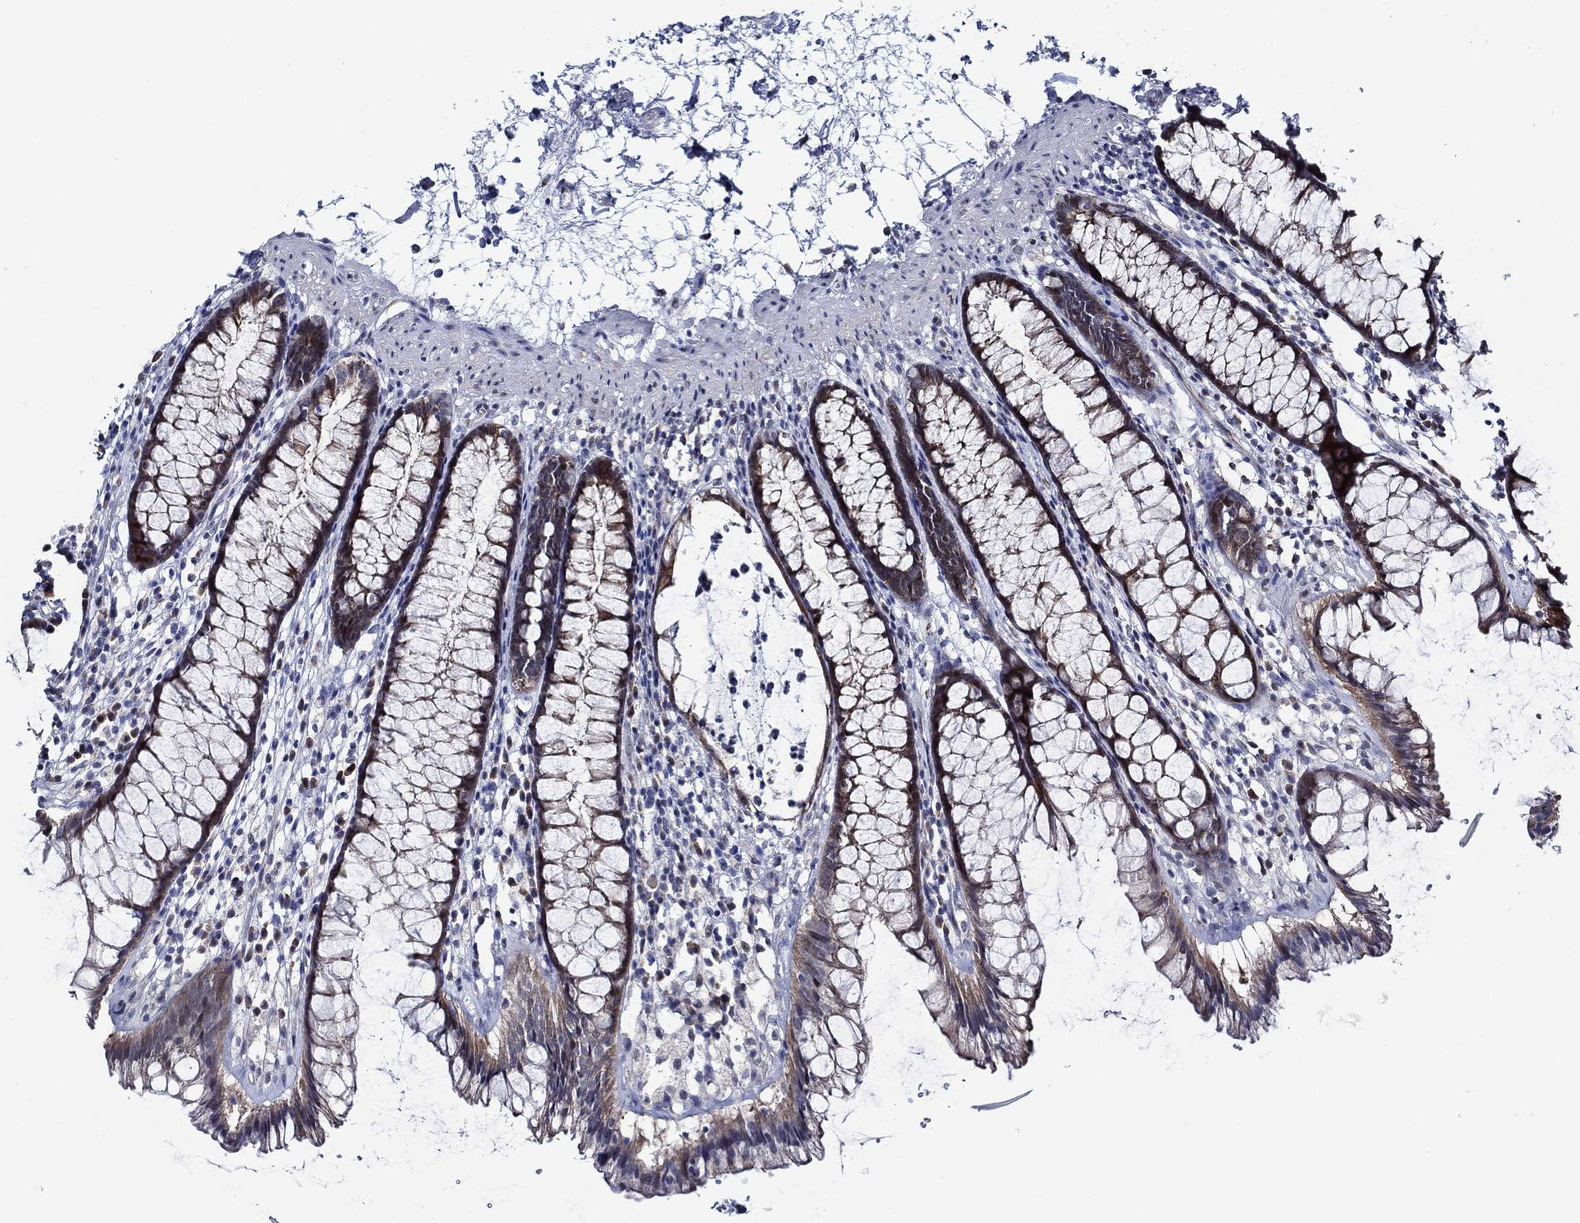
{"staining": {"intensity": "moderate", "quantity": "25%-75%", "location": "cytoplasmic/membranous"}, "tissue": "rectum", "cell_type": "Glandular cells", "image_type": "normal", "snomed": [{"axis": "morphology", "description": "Normal tissue, NOS"}, {"axis": "topography", "description": "Rectum"}], "caption": "Rectum stained with immunohistochemistry (IHC) shows moderate cytoplasmic/membranous positivity in approximately 25%-75% of glandular cells. (DAB (3,3'-diaminobenzidine) IHC with brightfield microscopy, high magnification).", "gene": "C8orf48", "patient": {"sex": "male", "age": 72}}